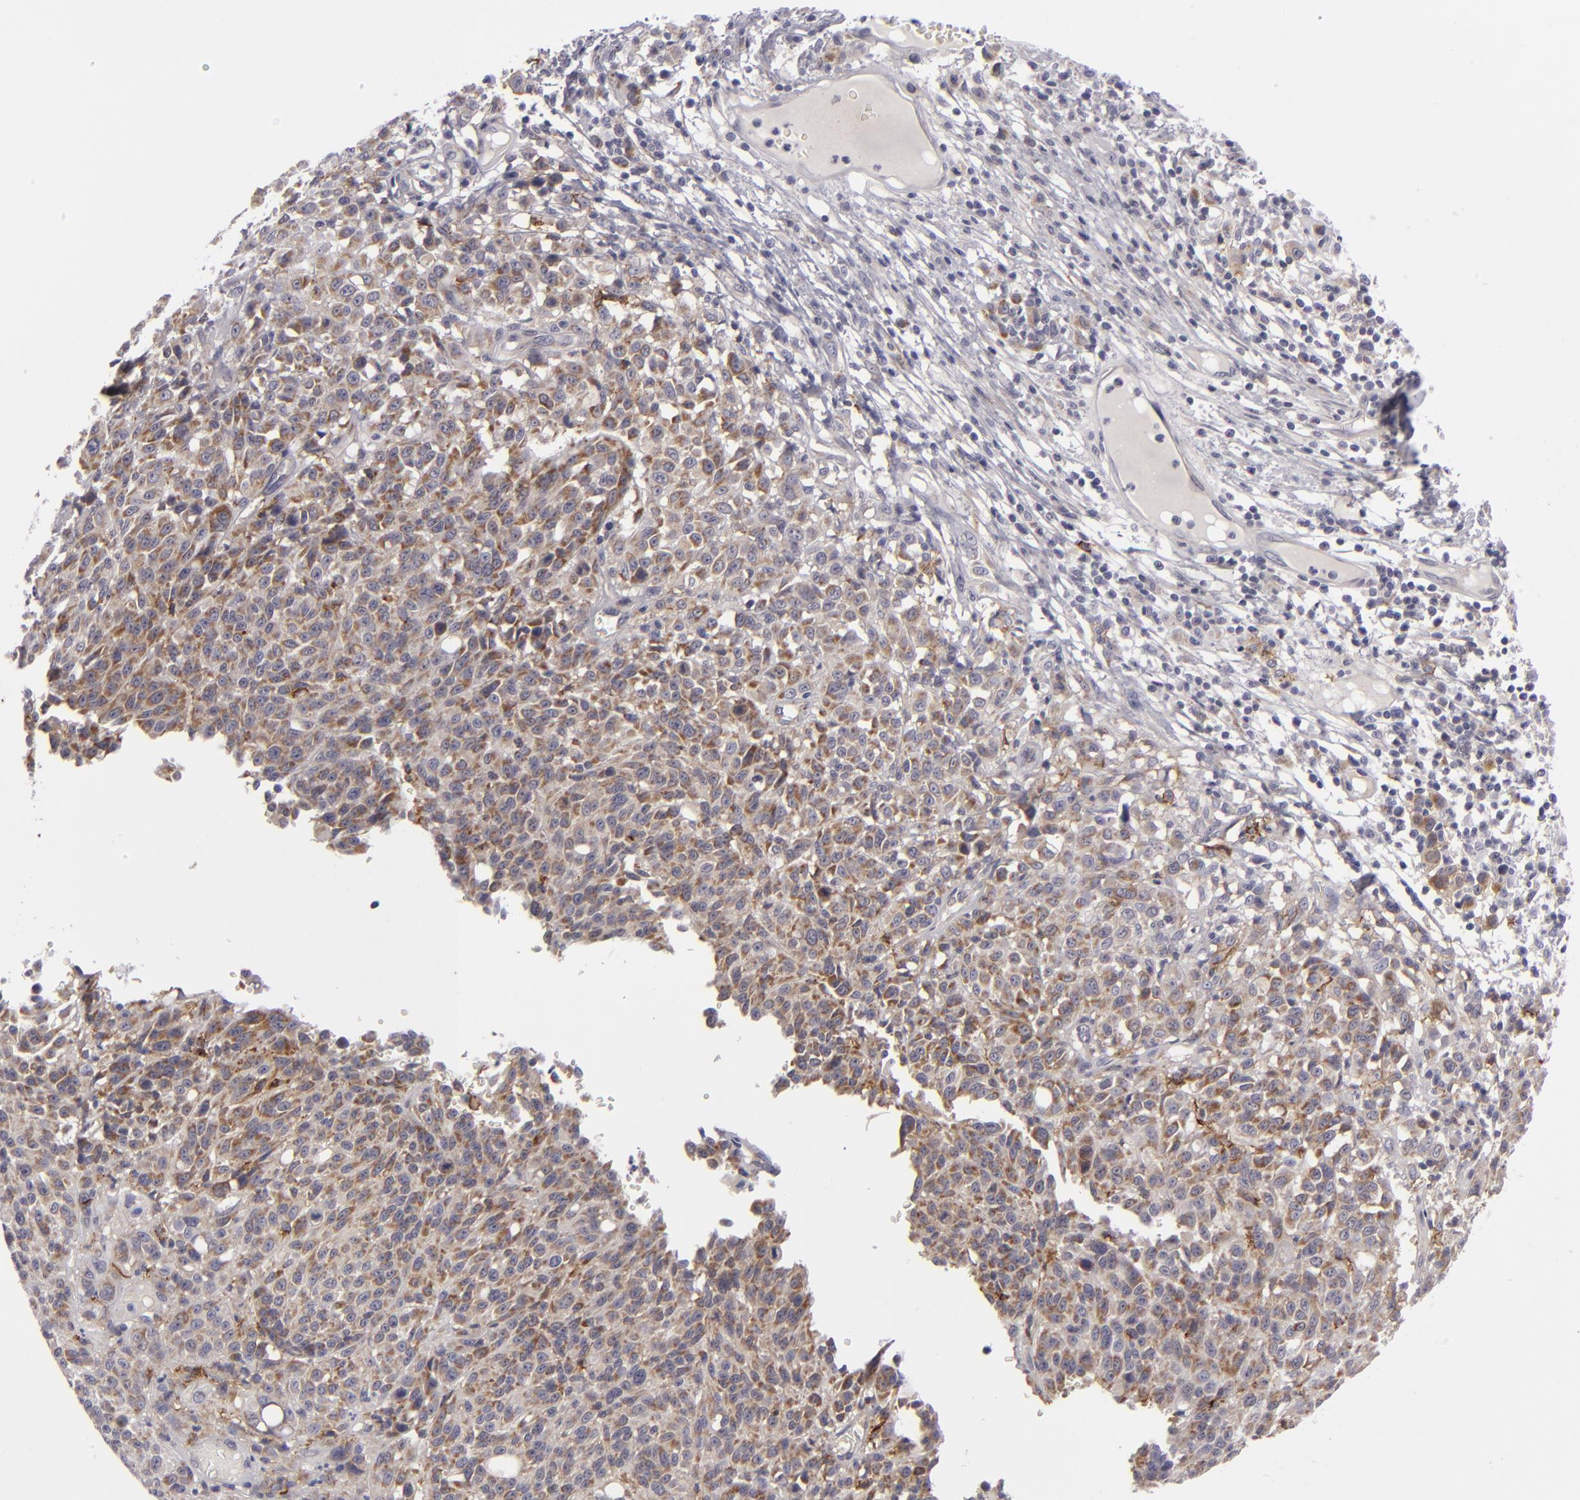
{"staining": {"intensity": "moderate", "quantity": ">75%", "location": "cytoplasmic/membranous"}, "tissue": "melanoma", "cell_type": "Tumor cells", "image_type": "cancer", "snomed": [{"axis": "morphology", "description": "Malignant melanoma, NOS"}, {"axis": "topography", "description": "Skin"}], "caption": "Approximately >75% of tumor cells in human melanoma exhibit moderate cytoplasmic/membranous protein staining as visualized by brown immunohistochemical staining.", "gene": "ALCAM", "patient": {"sex": "female", "age": 49}}